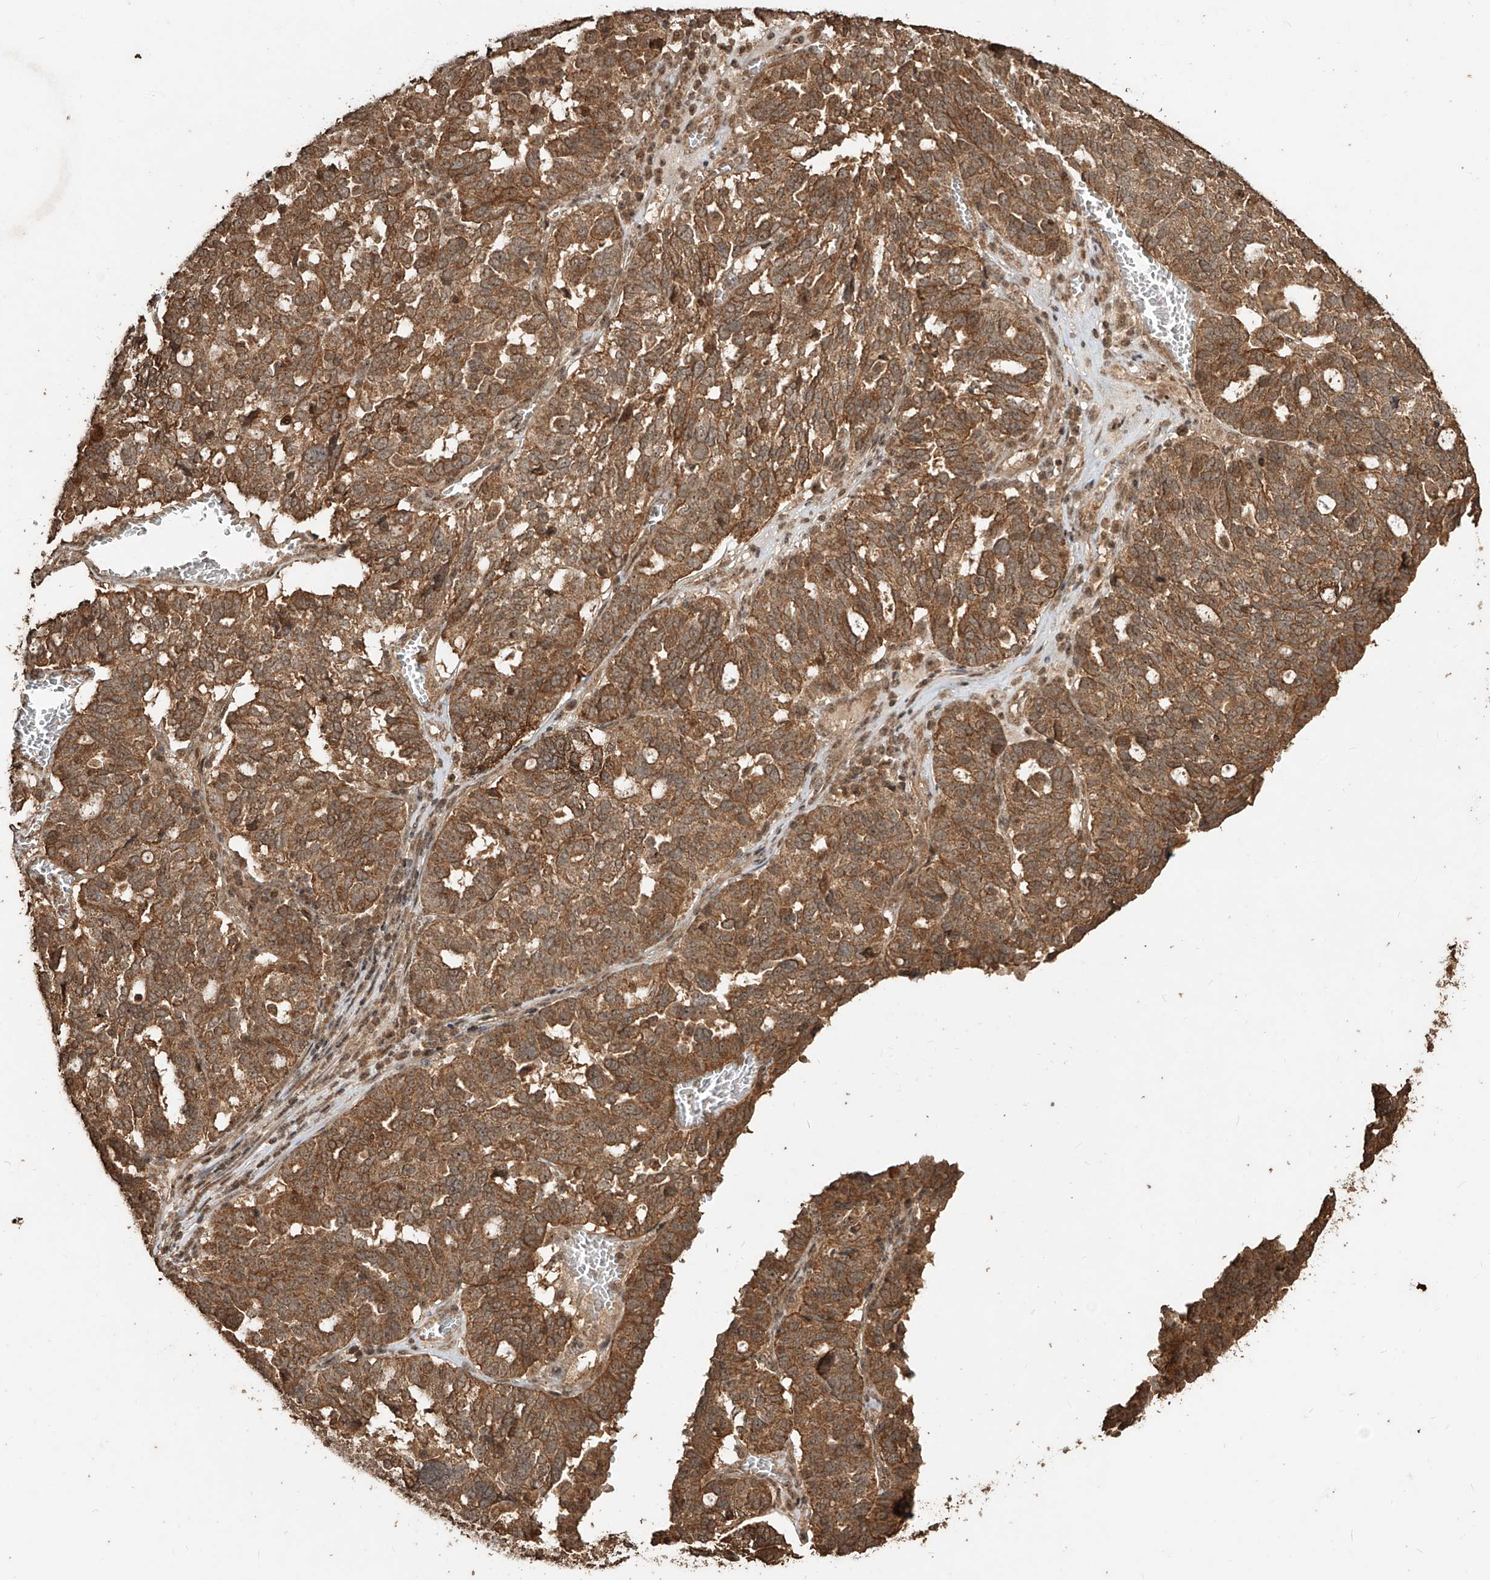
{"staining": {"intensity": "moderate", "quantity": ">75%", "location": "cytoplasmic/membranous,nuclear"}, "tissue": "ovarian cancer", "cell_type": "Tumor cells", "image_type": "cancer", "snomed": [{"axis": "morphology", "description": "Cystadenocarcinoma, serous, NOS"}, {"axis": "topography", "description": "Ovary"}], "caption": "This is a photomicrograph of immunohistochemistry (IHC) staining of serous cystadenocarcinoma (ovarian), which shows moderate positivity in the cytoplasmic/membranous and nuclear of tumor cells.", "gene": "ZNF660", "patient": {"sex": "female", "age": 59}}